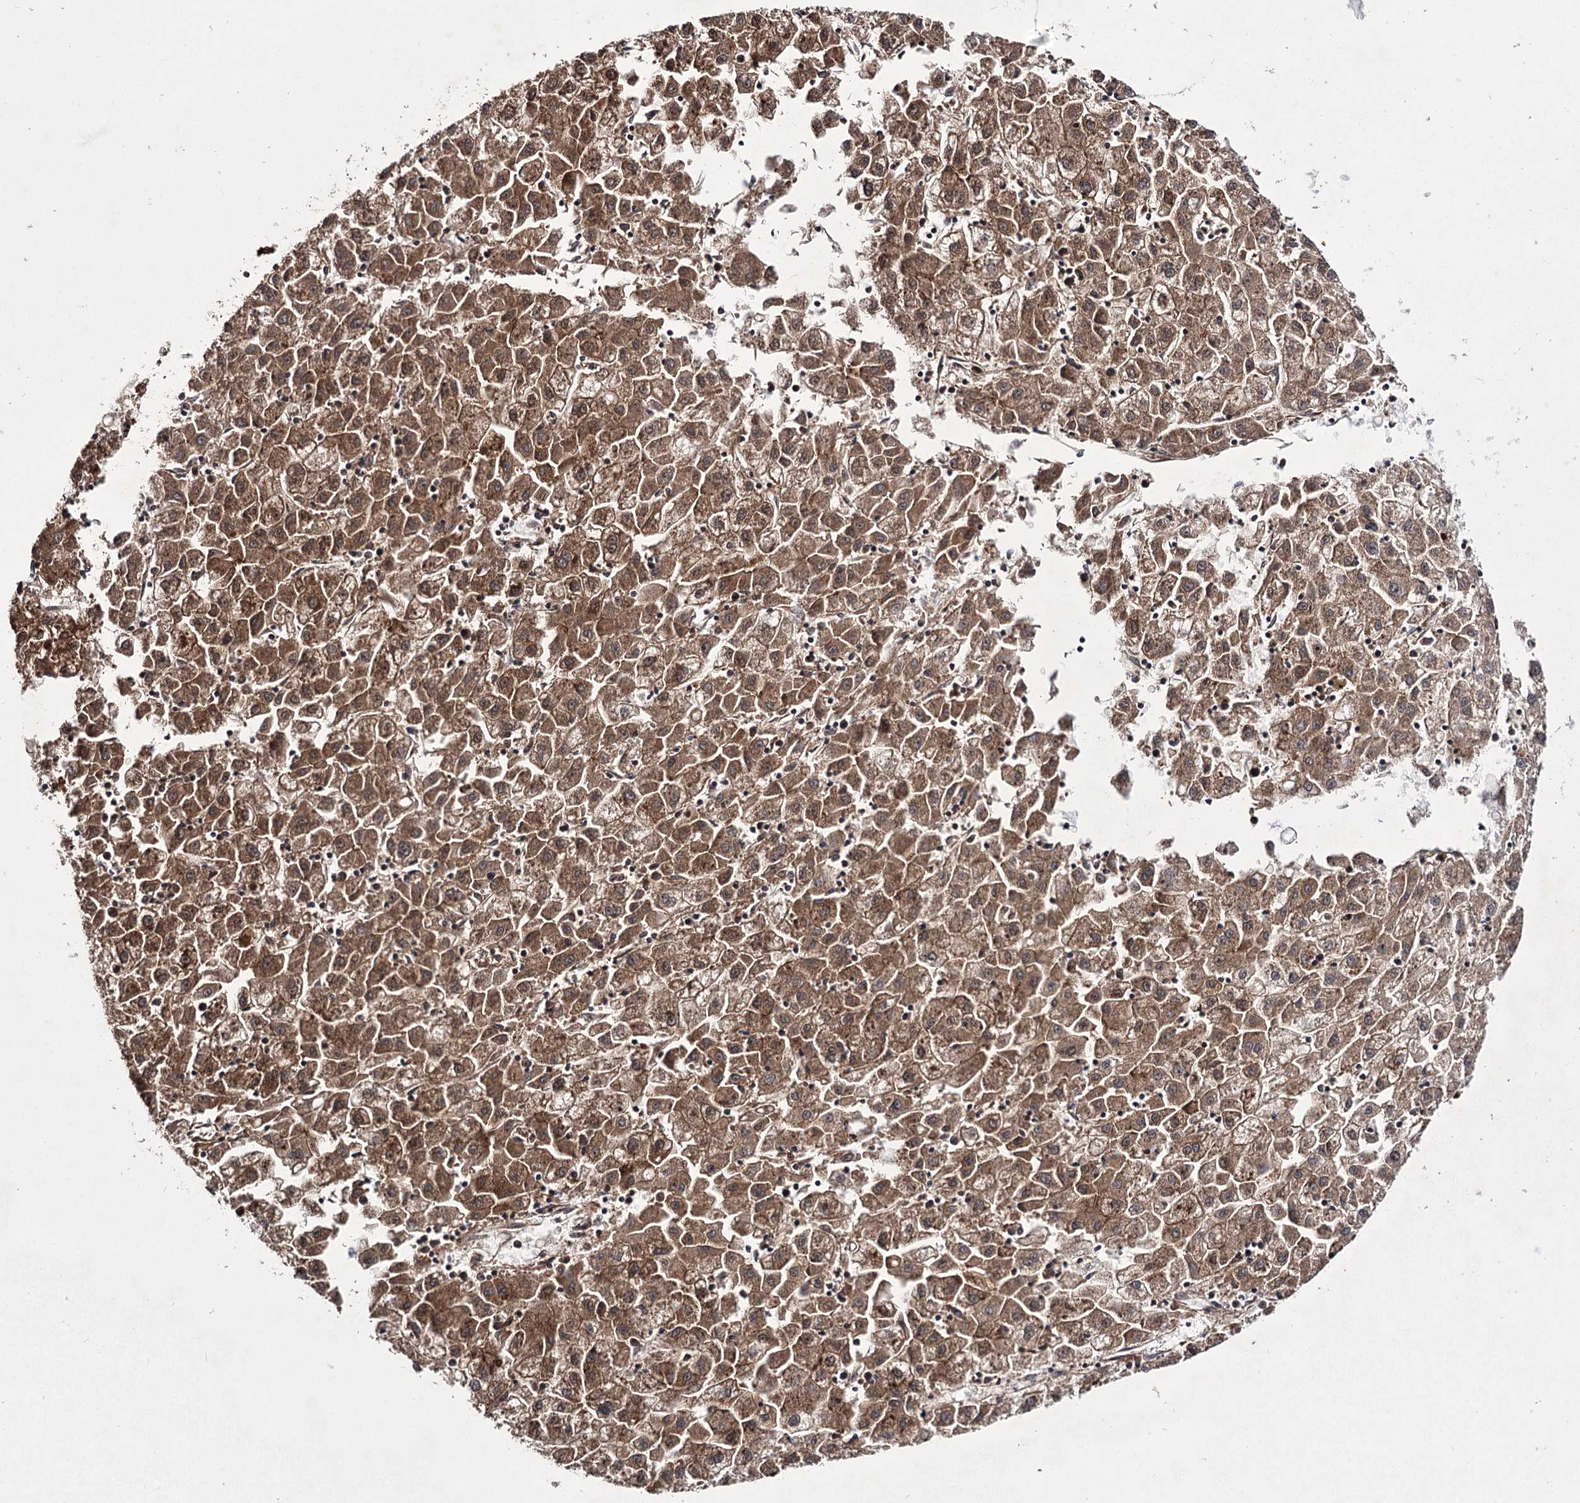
{"staining": {"intensity": "strong", "quantity": ">75%", "location": "cytoplasmic/membranous"}, "tissue": "liver cancer", "cell_type": "Tumor cells", "image_type": "cancer", "snomed": [{"axis": "morphology", "description": "Carcinoma, Hepatocellular, NOS"}, {"axis": "topography", "description": "Liver"}], "caption": "A histopathology image of human liver cancer stained for a protein shows strong cytoplasmic/membranous brown staining in tumor cells. The protein of interest is shown in brown color, while the nuclei are stained blue.", "gene": "HECTD2", "patient": {"sex": "male", "age": 72}}